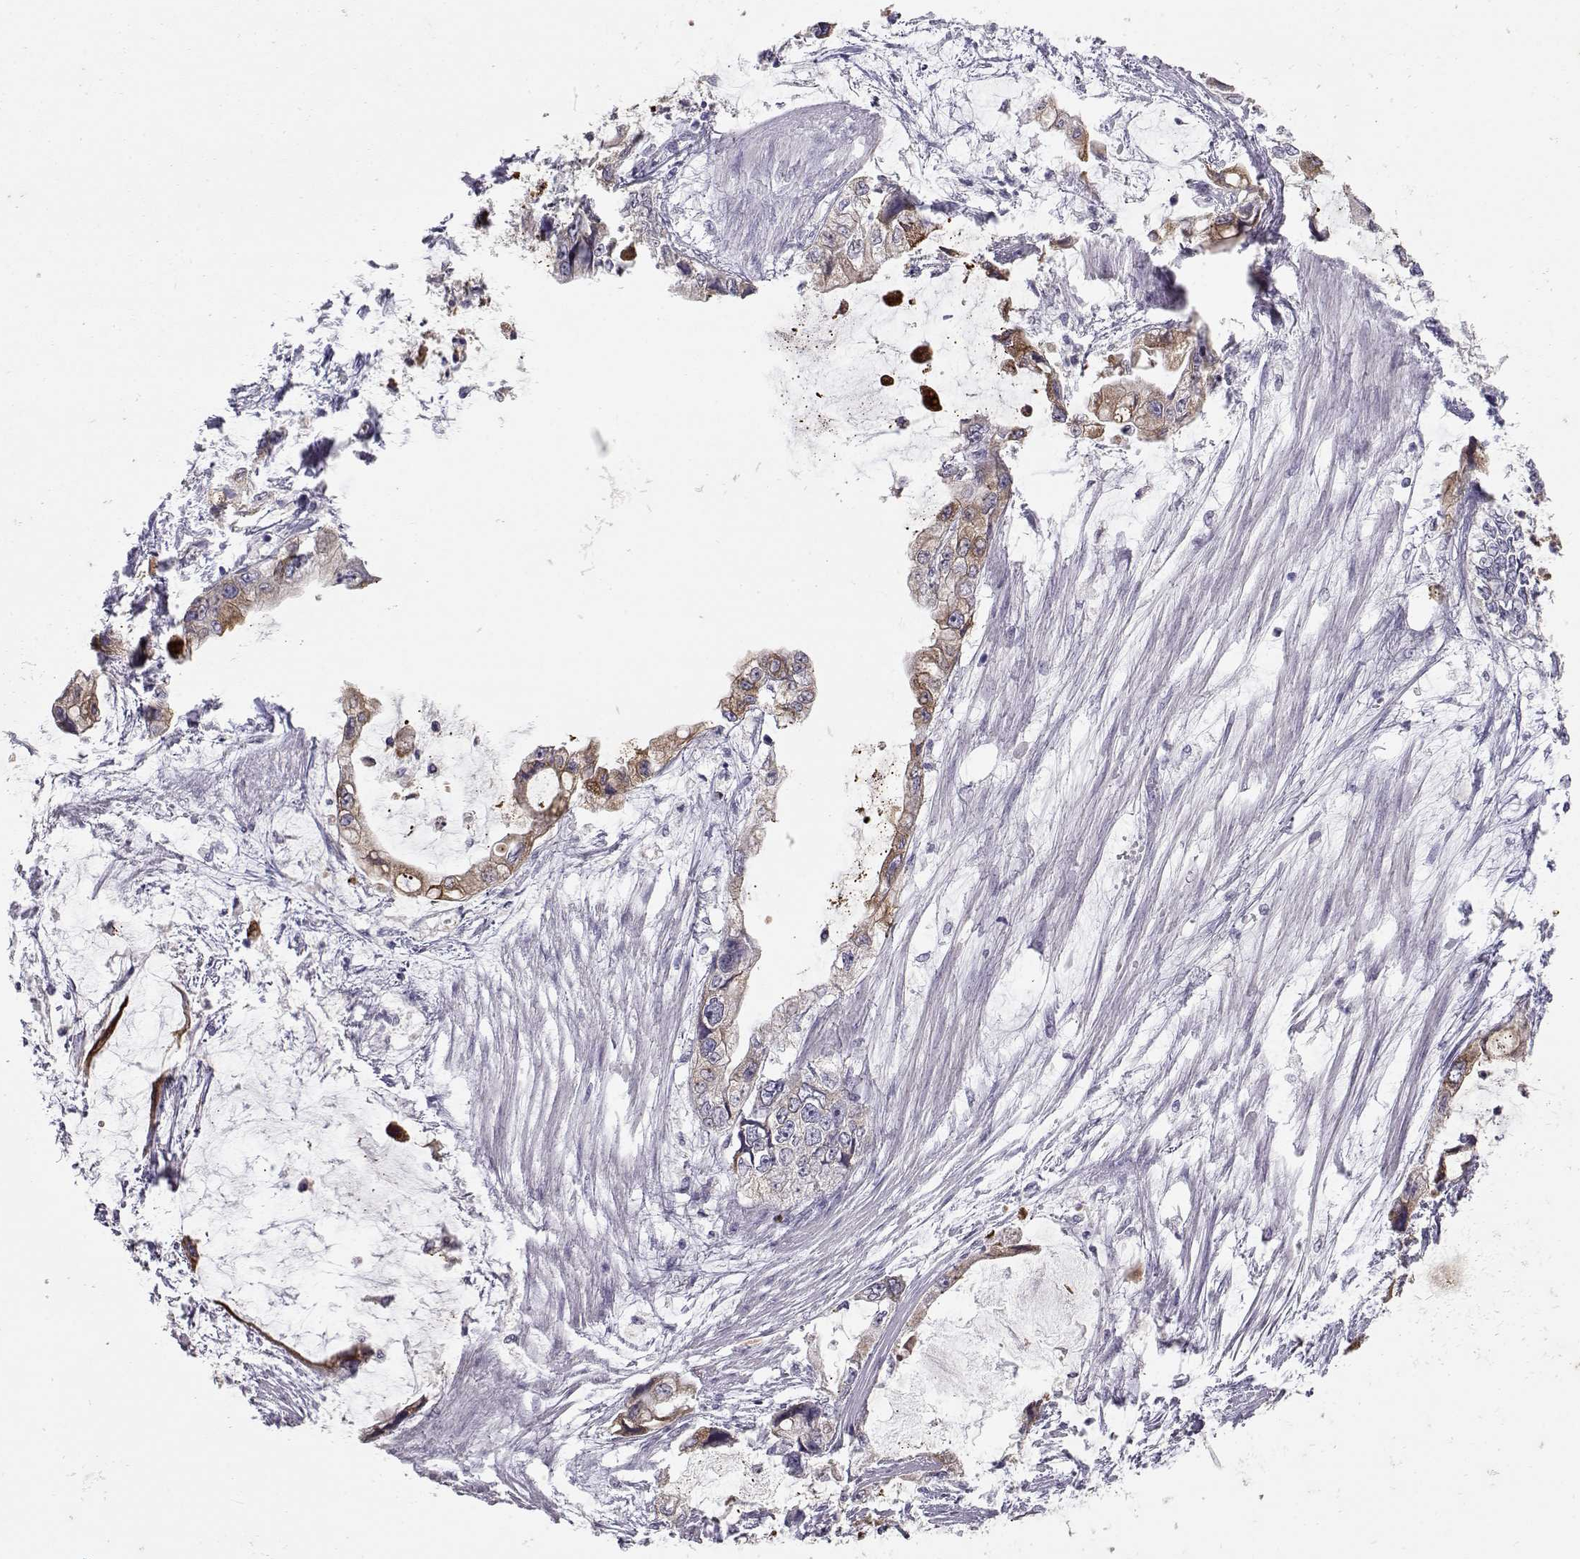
{"staining": {"intensity": "strong", "quantity": "<25%", "location": "cytoplasmic/membranous"}, "tissue": "stomach cancer", "cell_type": "Tumor cells", "image_type": "cancer", "snomed": [{"axis": "morphology", "description": "Adenocarcinoma, NOS"}, {"axis": "topography", "description": "Pancreas"}, {"axis": "topography", "description": "Stomach, upper"}, {"axis": "topography", "description": "Stomach"}], "caption": "Strong cytoplasmic/membranous protein staining is present in approximately <25% of tumor cells in stomach adenocarcinoma.", "gene": "LAMB3", "patient": {"sex": "male", "age": 77}}